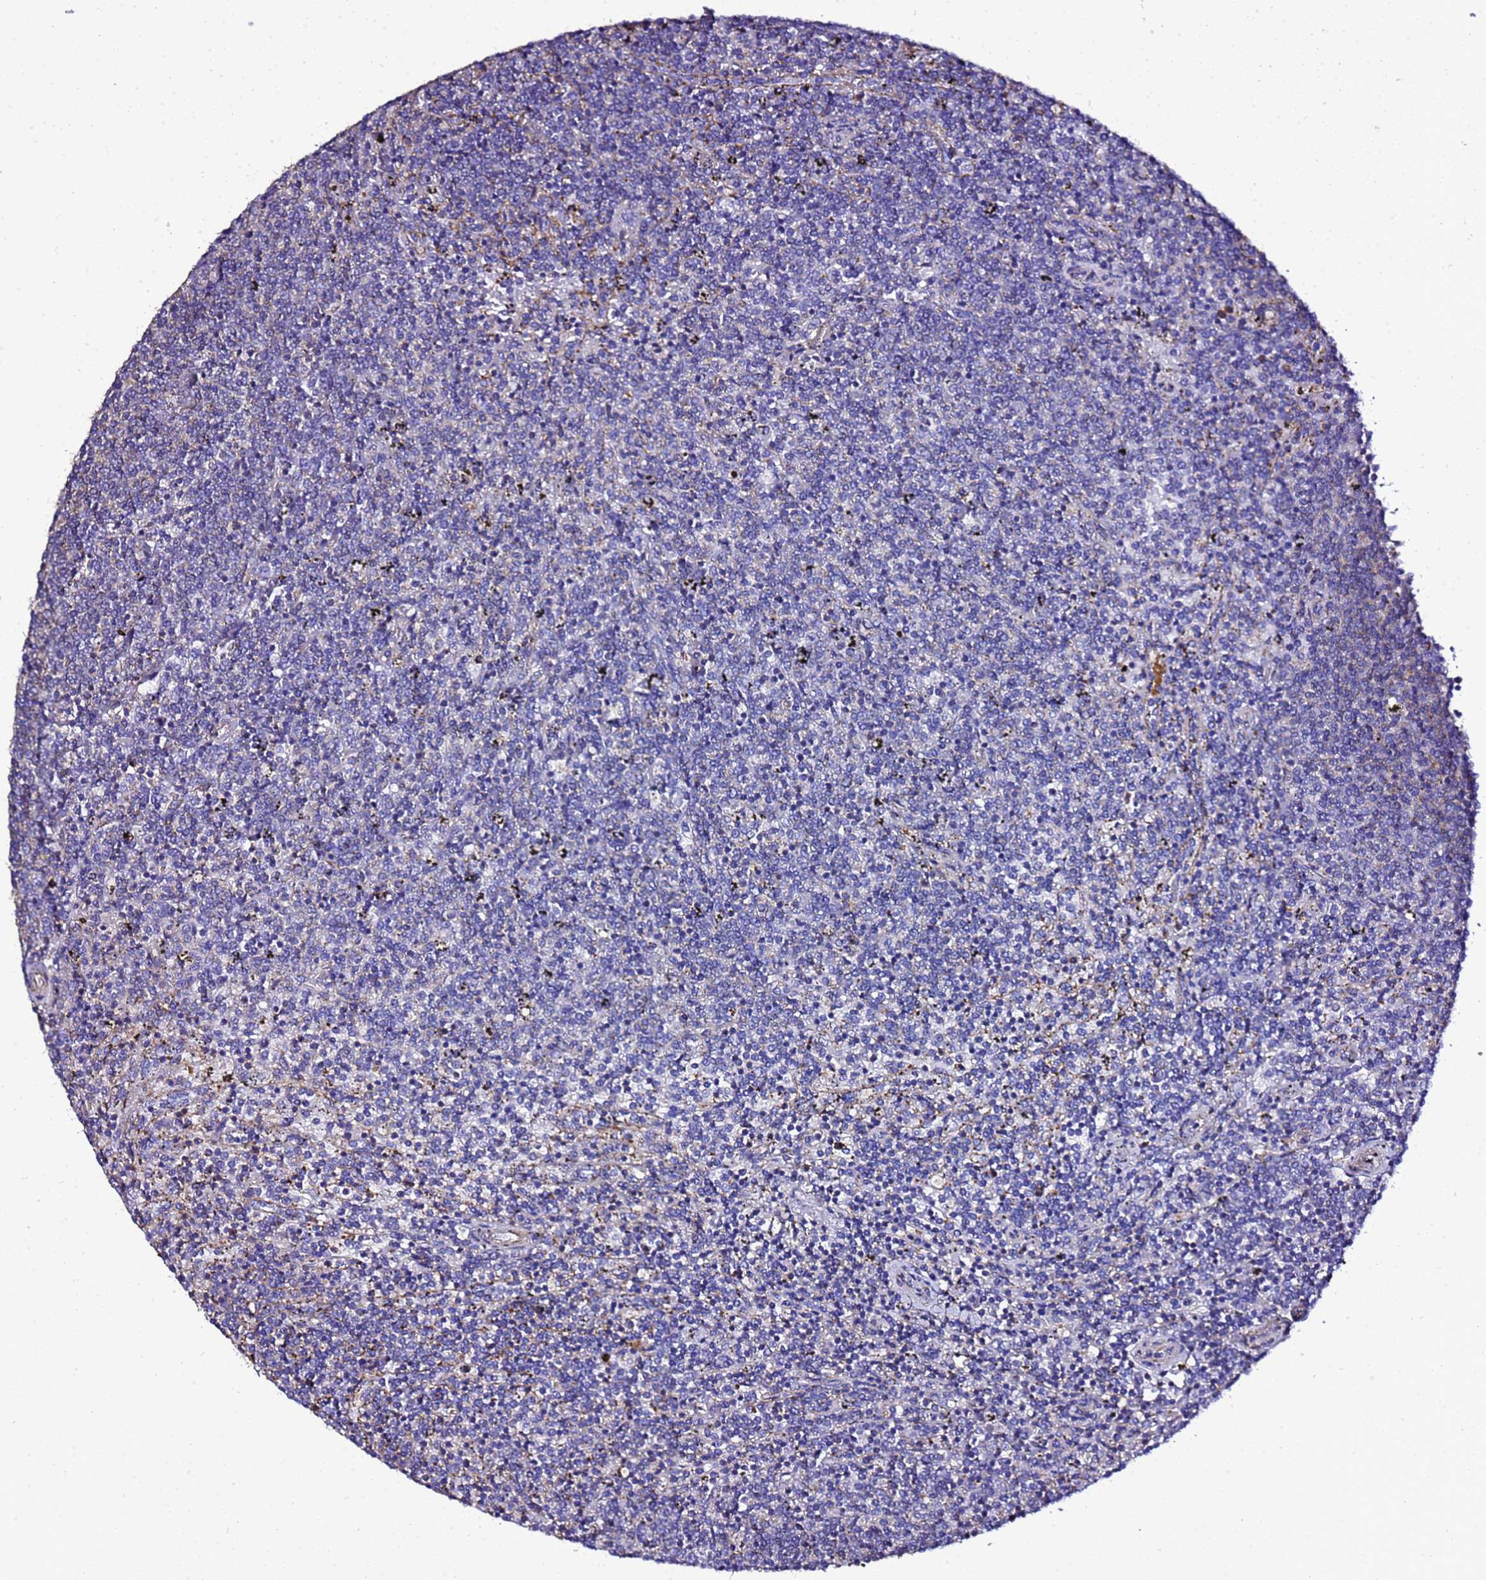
{"staining": {"intensity": "negative", "quantity": "none", "location": "none"}, "tissue": "lymphoma", "cell_type": "Tumor cells", "image_type": "cancer", "snomed": [{"axis": "morphology", "description": "Malignant lymphoma, non-Hodgkin's type, Low grade"}, {"axis": "topography", "description": "Spleen"}], "caption": "This is an immunohistochemistry micrograph of low-grade malignant lymphoma, non-Hodgkin's type. There is no expression in tumor cells.", "gene": "MYL12A", "patient": {"sex": "female", "age": 50}}